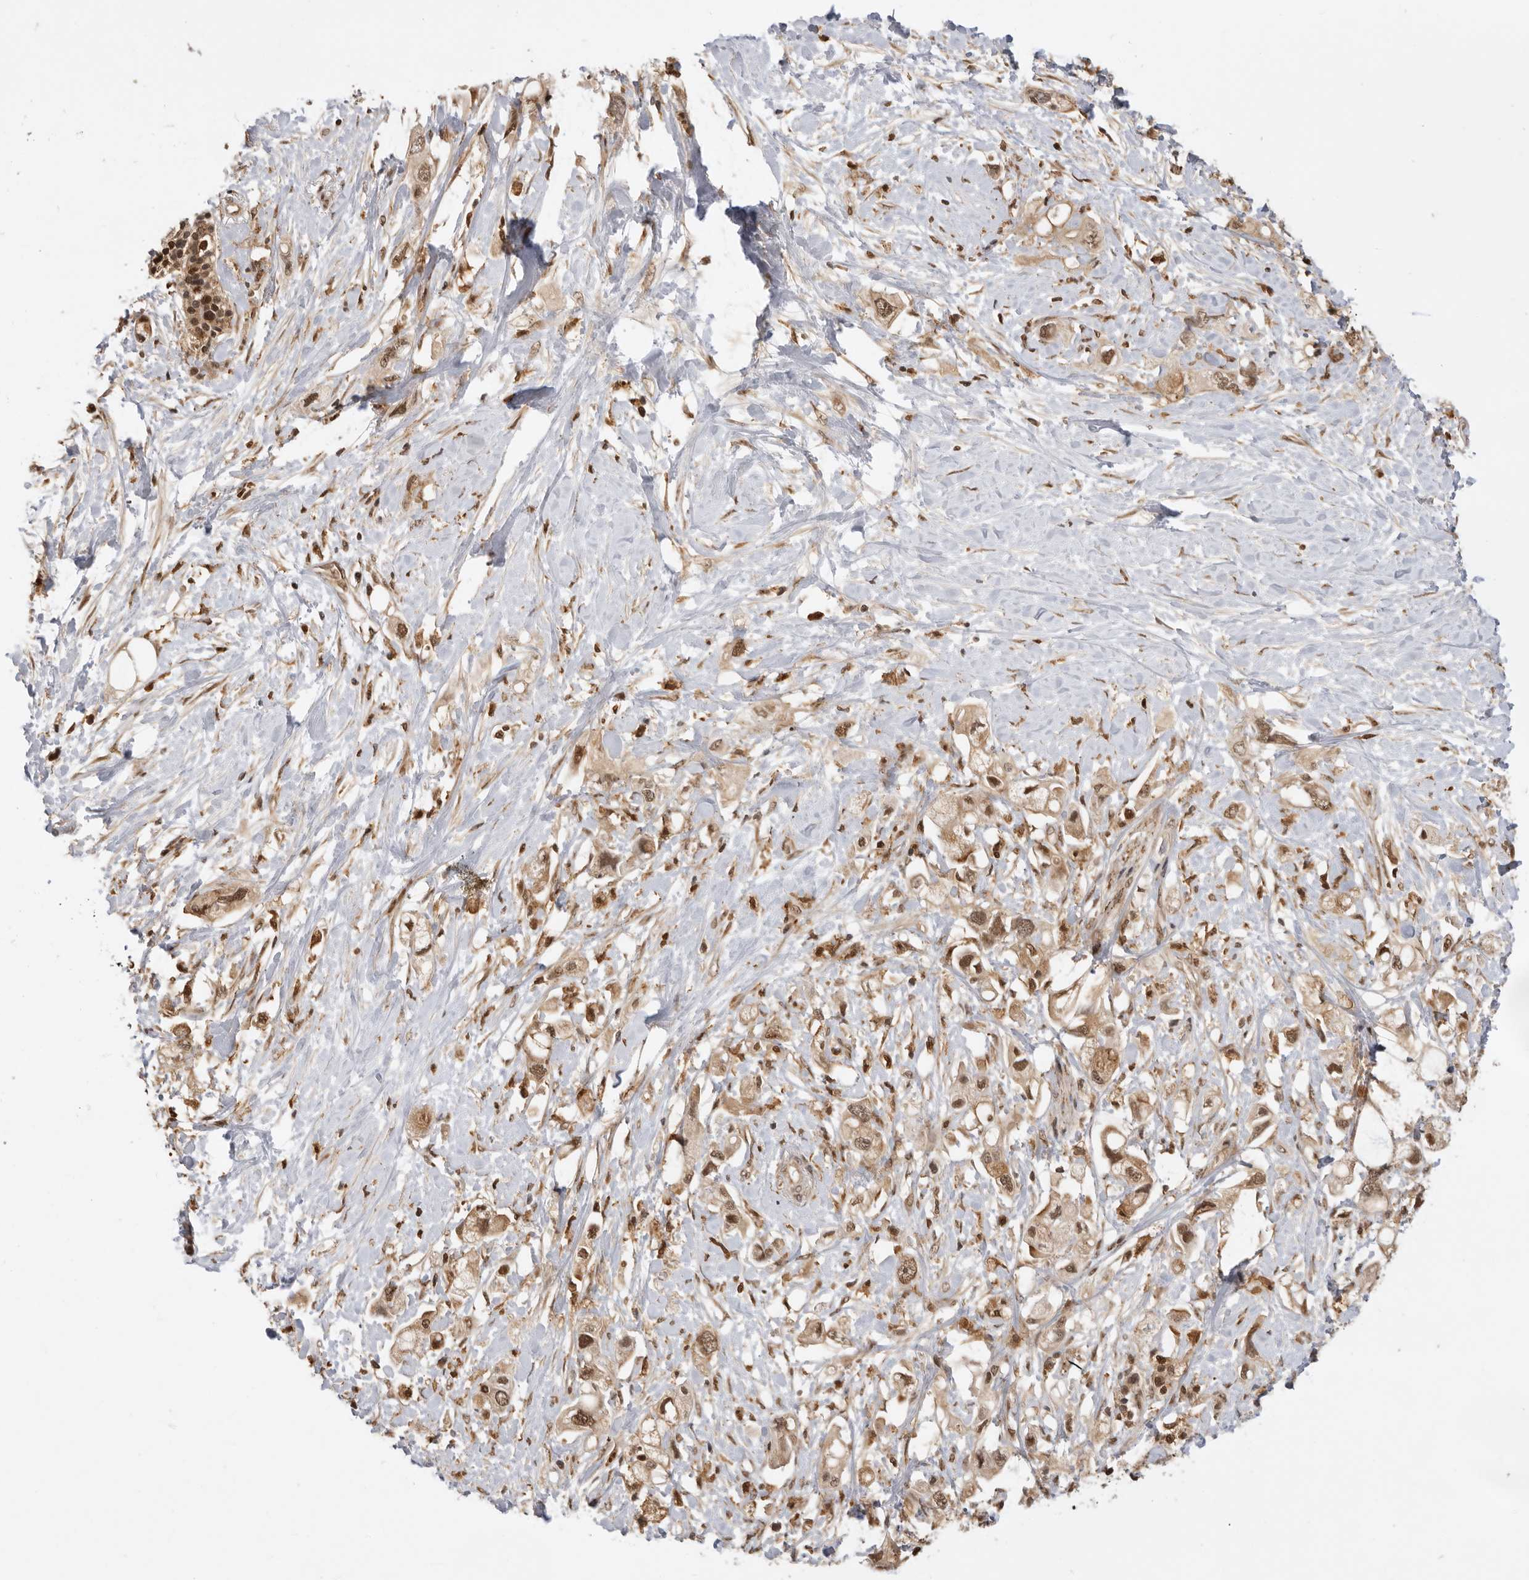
{"staining": {"intensity": "moderate", "quantity": ">75%", "location": "cytoplasmic/membranous,nuclear"}, "tissue": "pancreatic cancer", "cell_type": "Tumor cells", "image_type": "cancer", "snomed": [{"axis": "morphology", "description": "Adenocarcinoma, NOS"}, {"axis": "topography", "description": "Pancreas"}], "caption": "Protein staining displays moderate cytoplasmic/membranous and nuclear expression in approximately >75% of tumor cells in adenocarcinoma (pancreatic). The protein of interest is shown in brown color, while the nuclei are stained blue.", "gene": "ADPRS", "patient": {"sex": "female", "age": 56}}